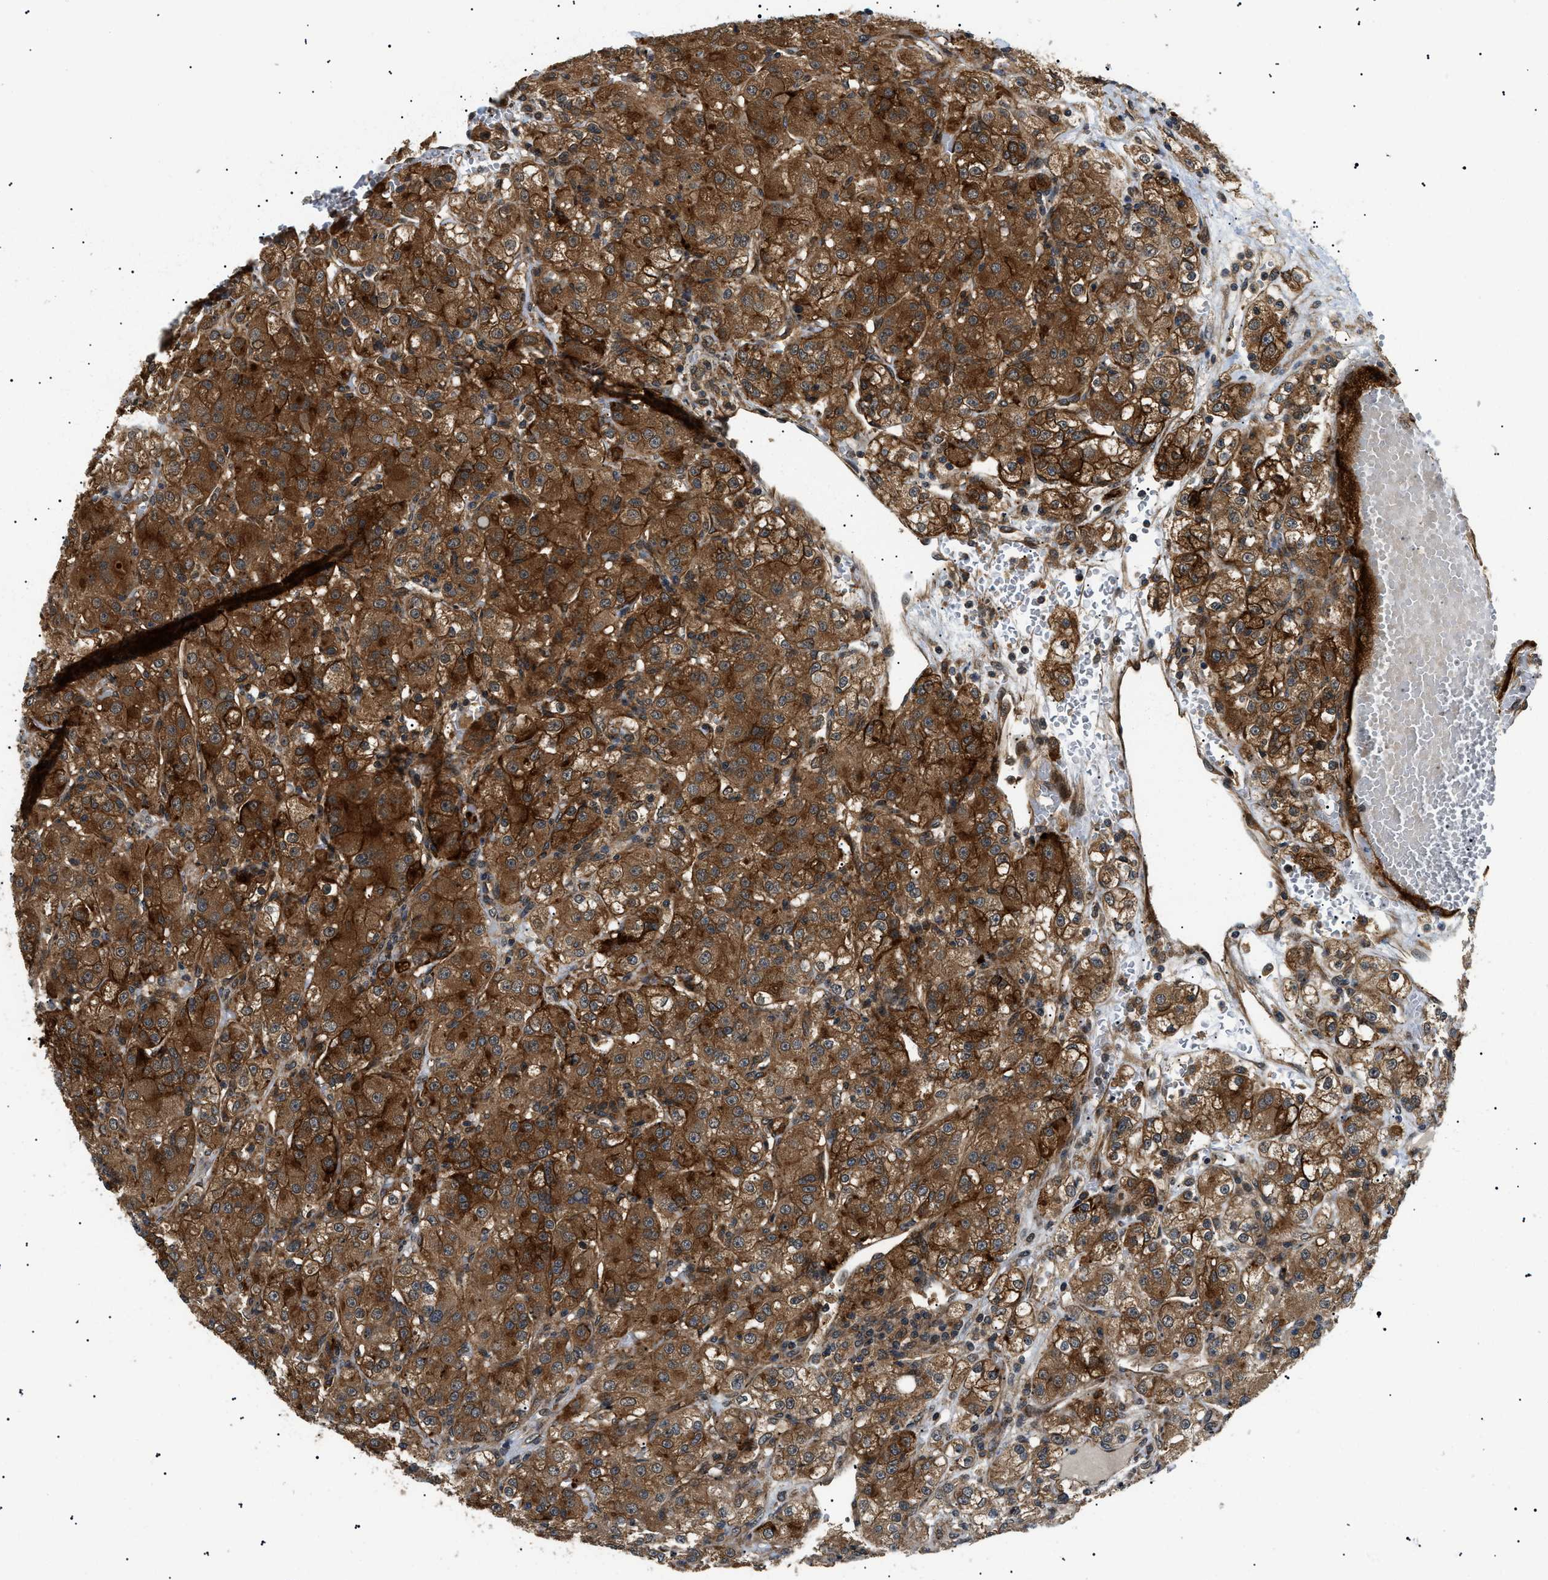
{"staining": {"intensity": "strong", "quantity": ">75%", "location": "cytoplasmic/membranous"}, "tissue": "renal cancer", "cell_type": "Tumor cells", "image_type": "cancer", "snomed": [{"axis": "morphology", "description": "Normal tissue, NOS"}, {"axis": "morphology", "description": "Adenocarcinoma, NOS"}, {"axis": "topography", "description": "Kidney"}], "caption": "Human renal cancer stained for a protein (brown) reveals strong cytoplasmic/membranous positive staining in about >75% of tumor cells.", "gene": "ATP6AP1", "patient": {"sex": "male", "age": 61}}